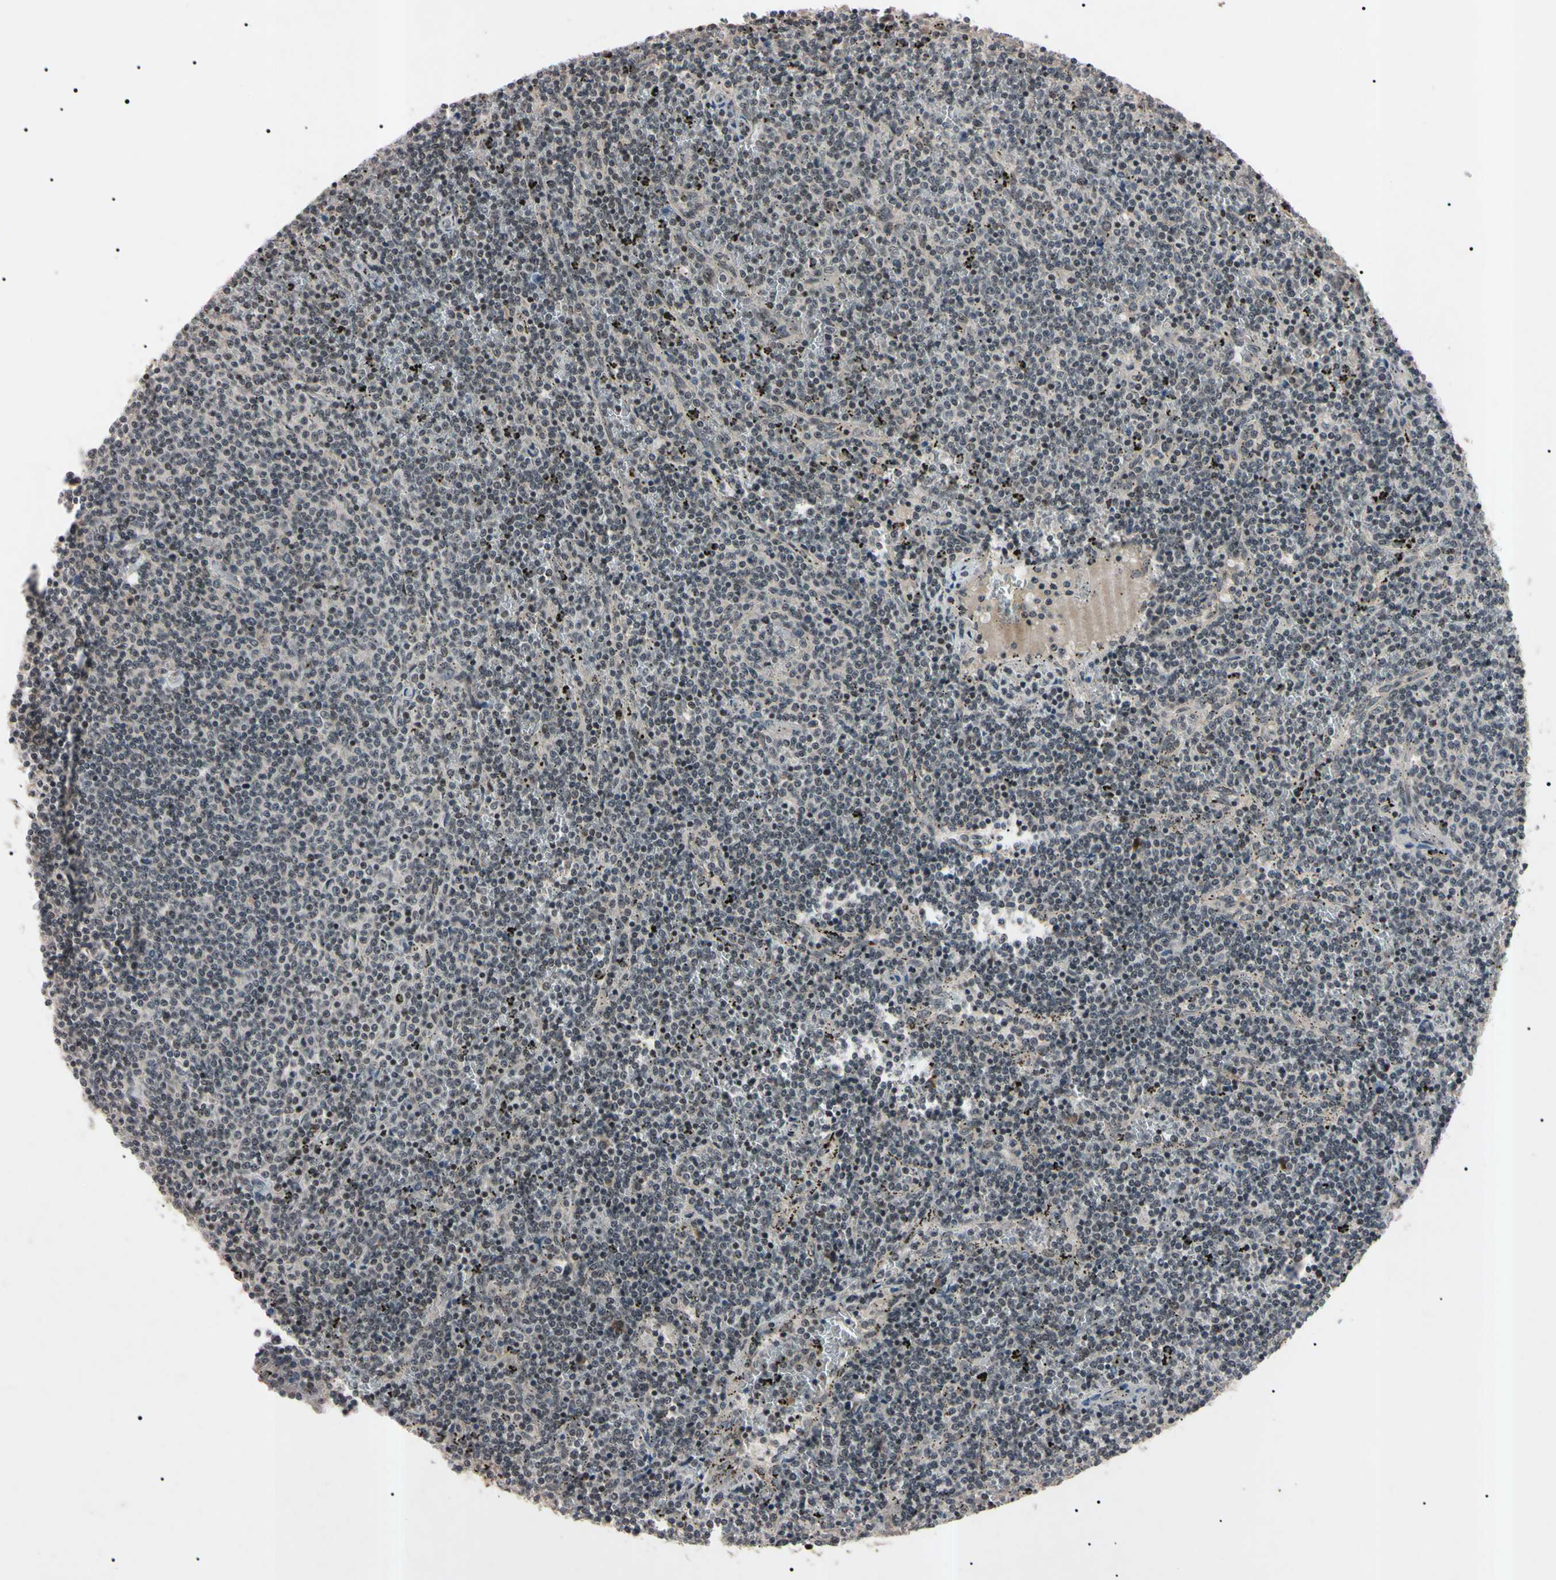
{"staining": {"intensity": "negative", "quantity": "none", "location": "none"}, "tissue": "lymphoma", "cell_type": "Tumor cells", "image_type": "cancer", "snomed": [{"axis": "morphology", "description": "Malignant lymphoma, non-Hodgkin's type, Low grade"}, {"axis": "topography", "description": "Spleen"}], "caption": "Histopathology image shows no significant protein positivity in tumor cells of lymphoma.", "gene": "YY1", "patient": {"sex": "female", "age": 50}}